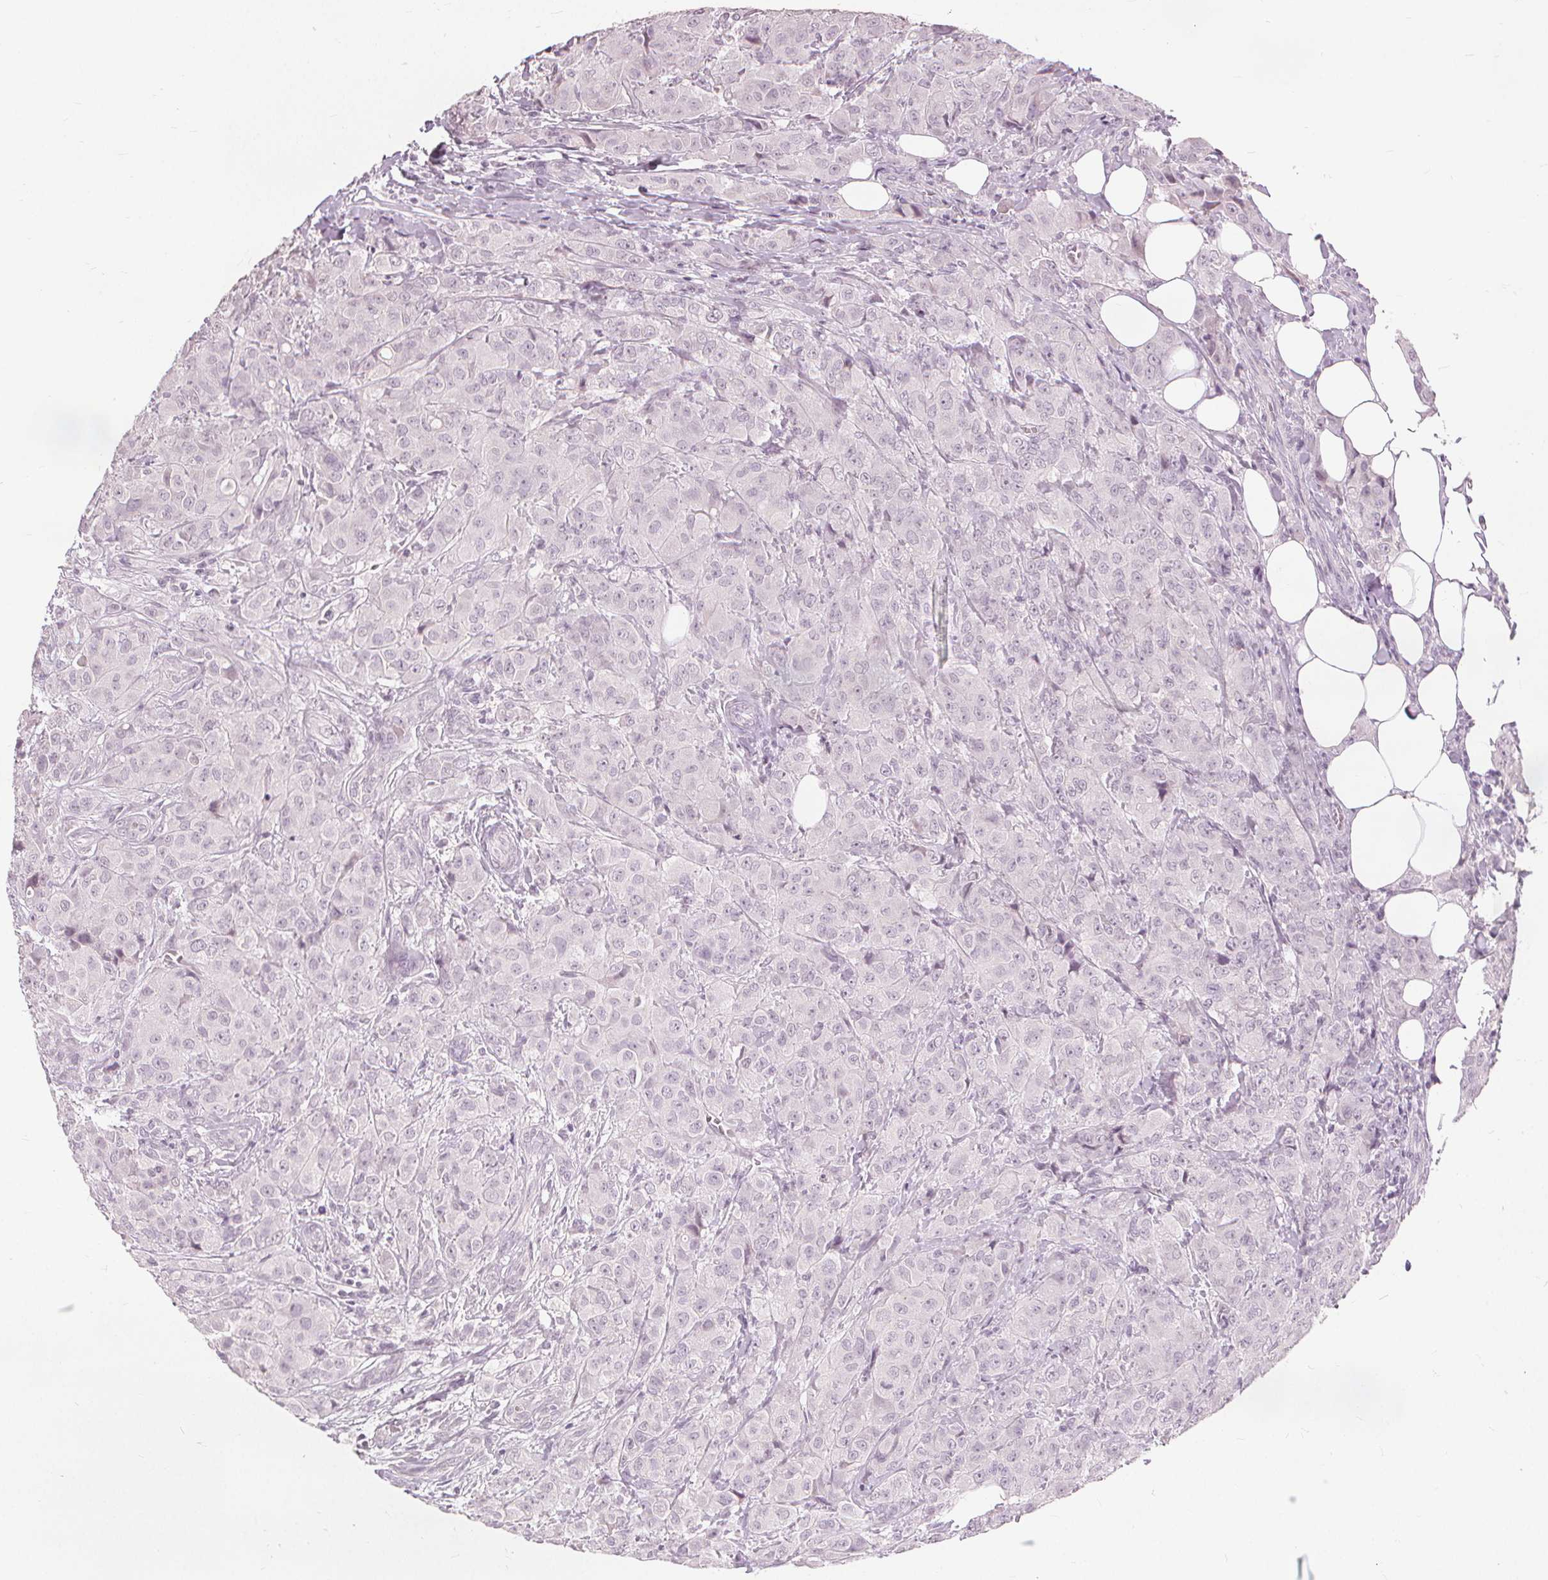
{"staining": {"intensity": "negative", "quantity": "none", "location": "none"}, "tissue": "breast cancer", "cell_type": "Tumor cells", "image_type": "cancer", "snomed": [{"axis": "morphology", "description": "Normal tissue, NOS"}, {"axis": "morphology", "description": "Duct carcinoma"}, {"axis": "topography", "description": "Breast"}], "caption": "Immunohistochemistry (IHC) of invasive ductal carcinoma (breast) reveals no expression in tumor cells.", "gene": "SFTPD", "patient": {"sex": "female", "age": 43}}